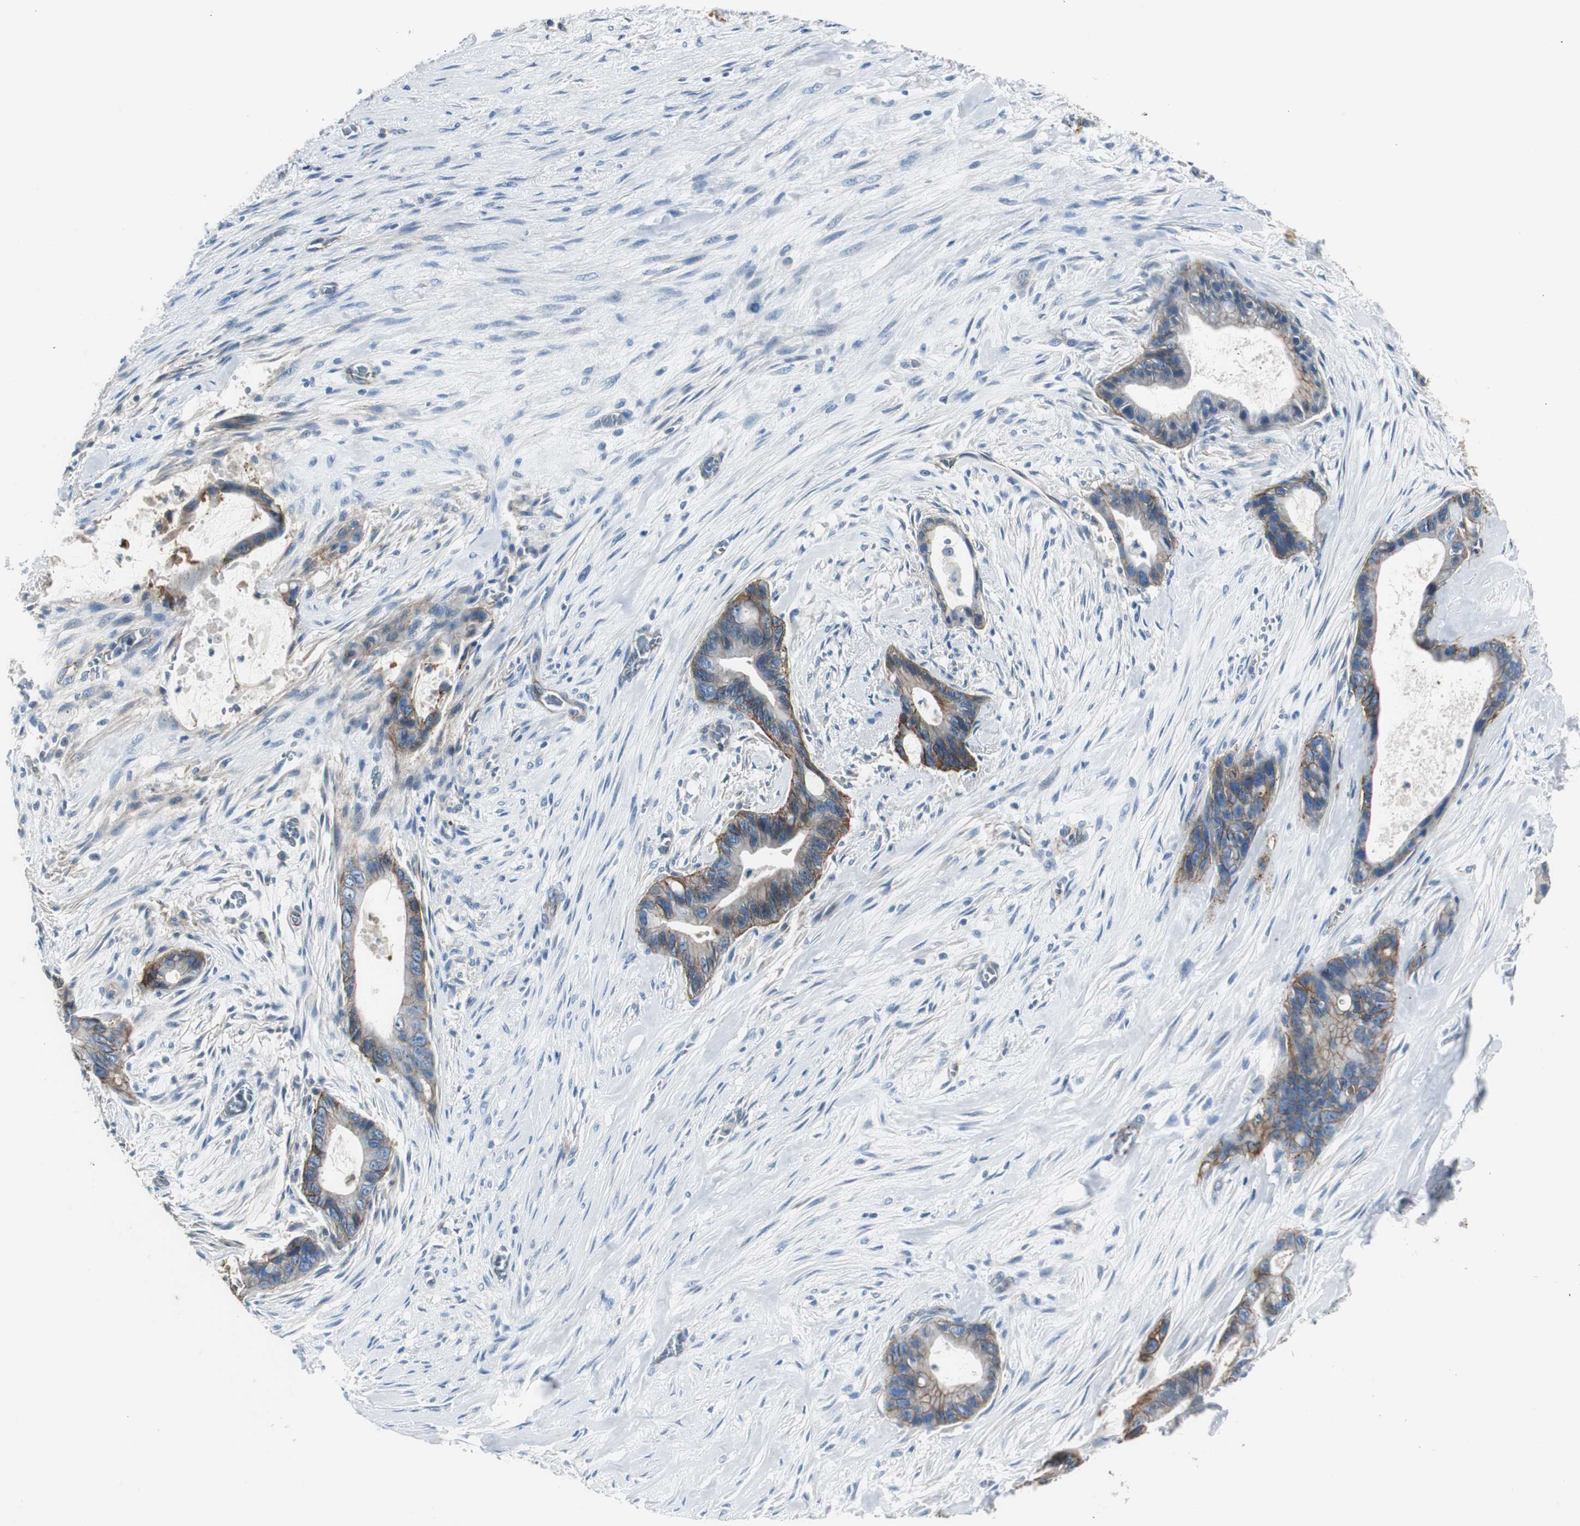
{"staining": {"intensity": "strong", "quantity": ">75%", "location": "cytoplasmic/membranous"}, "tissue": "liver cancer", "cell_type": "Tumor cells", "image_type": "cancer", "snomed": [{"axis": "morphology", "description": "Cholangiocarcinoma"}, {"axis": "topography", "description": "Liver"}], "caption": "Tumor cells exhibit high levels of strong cytoplasmic/membranous positivity in about >75% of cells in human liver cancer.", "gene": "STXBP4", "patient": {"sex": "female", "age": 55}}